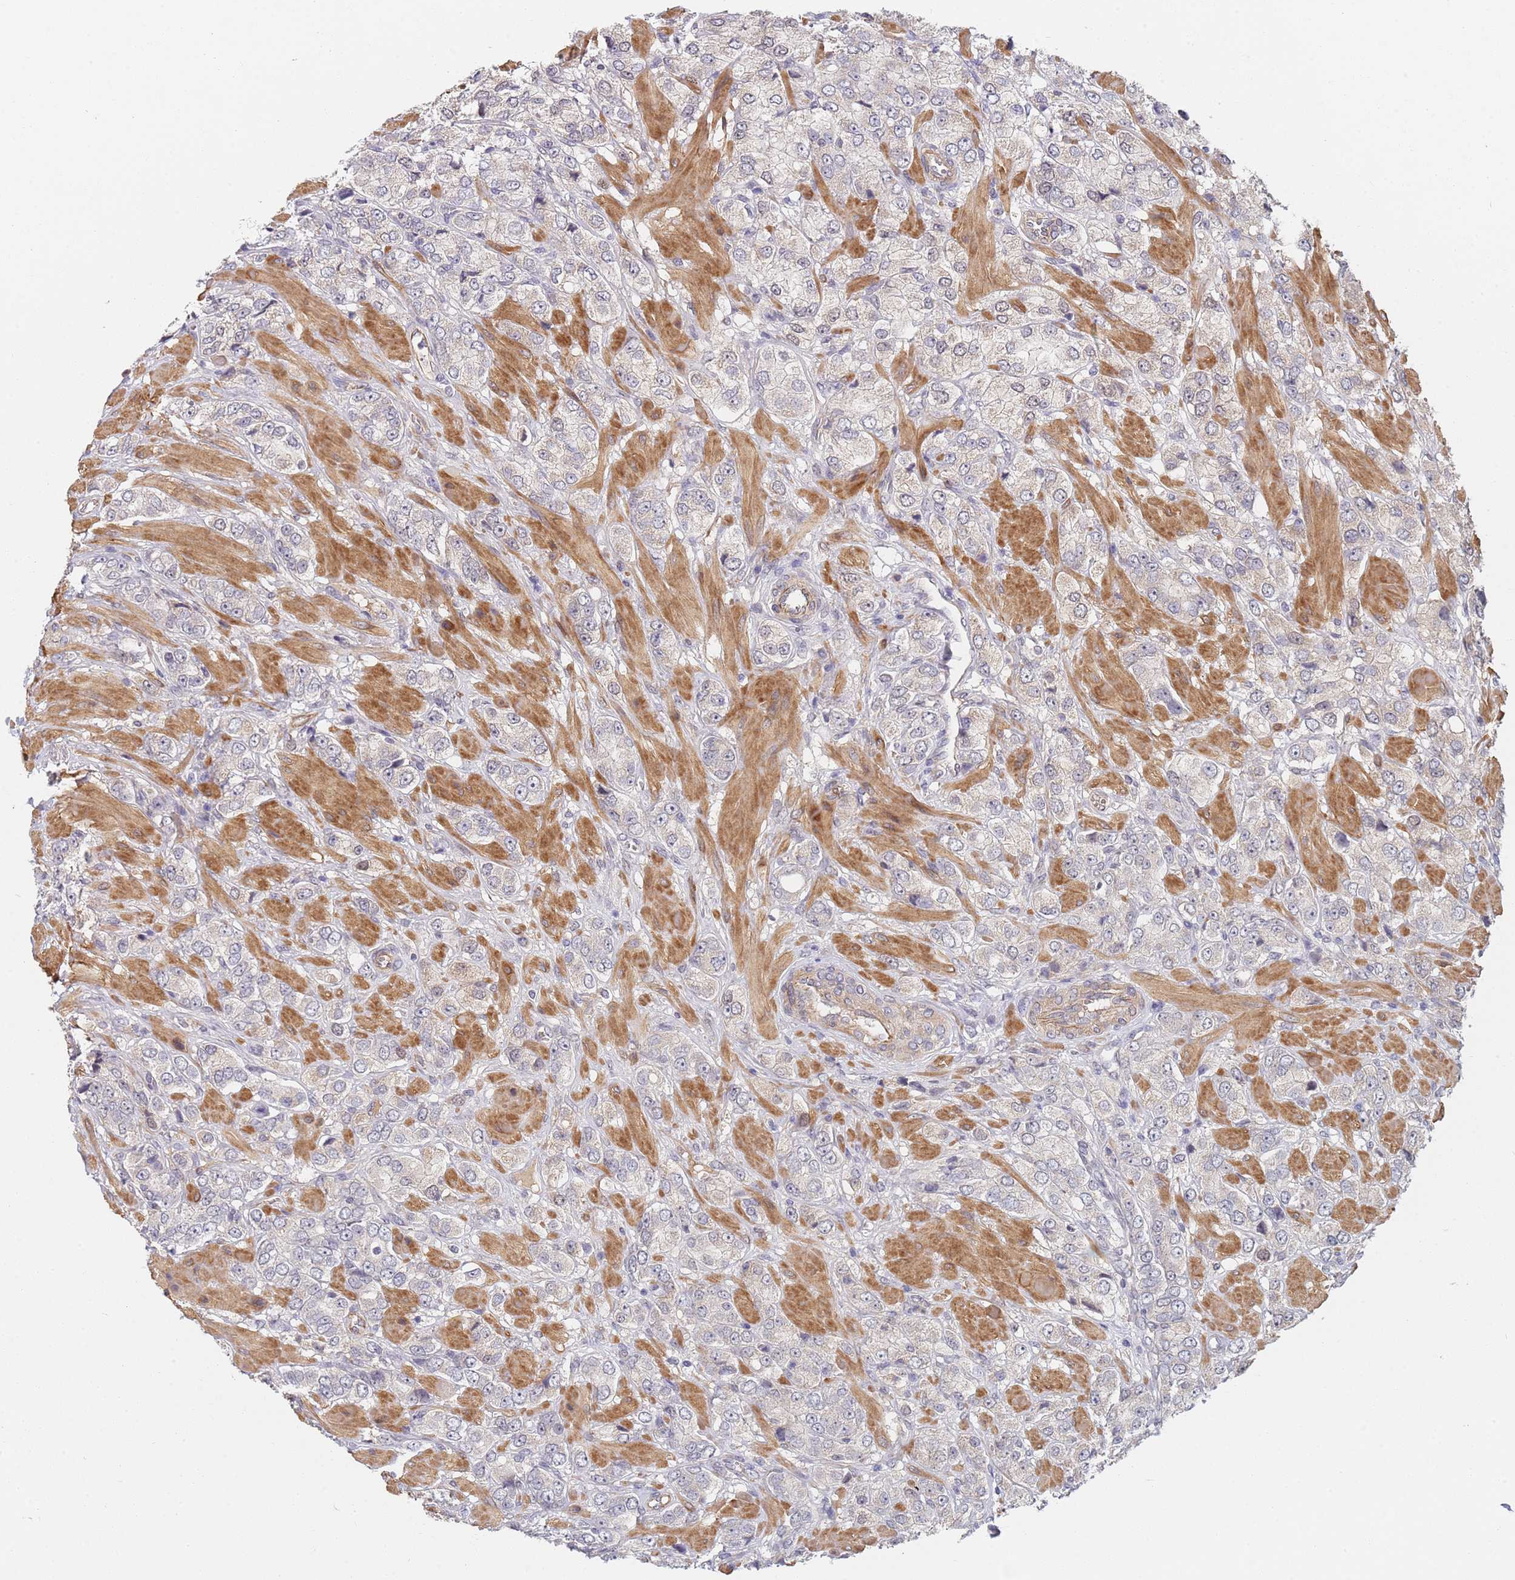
{"staining": {"intensity": "negative", "quantity": "none", "location": "none"}, "tissue": "prostate cancer", "cell_type": "Tumor cells", "image_type": "cancer", "snomed": [{"axis": "morphology", "description": "Adenocarcinoma, High grade"}, {"axis": "topography", "description": "Prostate and seminal vesicle, NOS"}], "caption": "This is a photomicrograph of immunohistochemistry staining of prostate high-grade adenocarcinoma, which shows no expression in tumor cells.", "gene": "B4GALT4", "patient": {"sex": "male", "age": 64}}